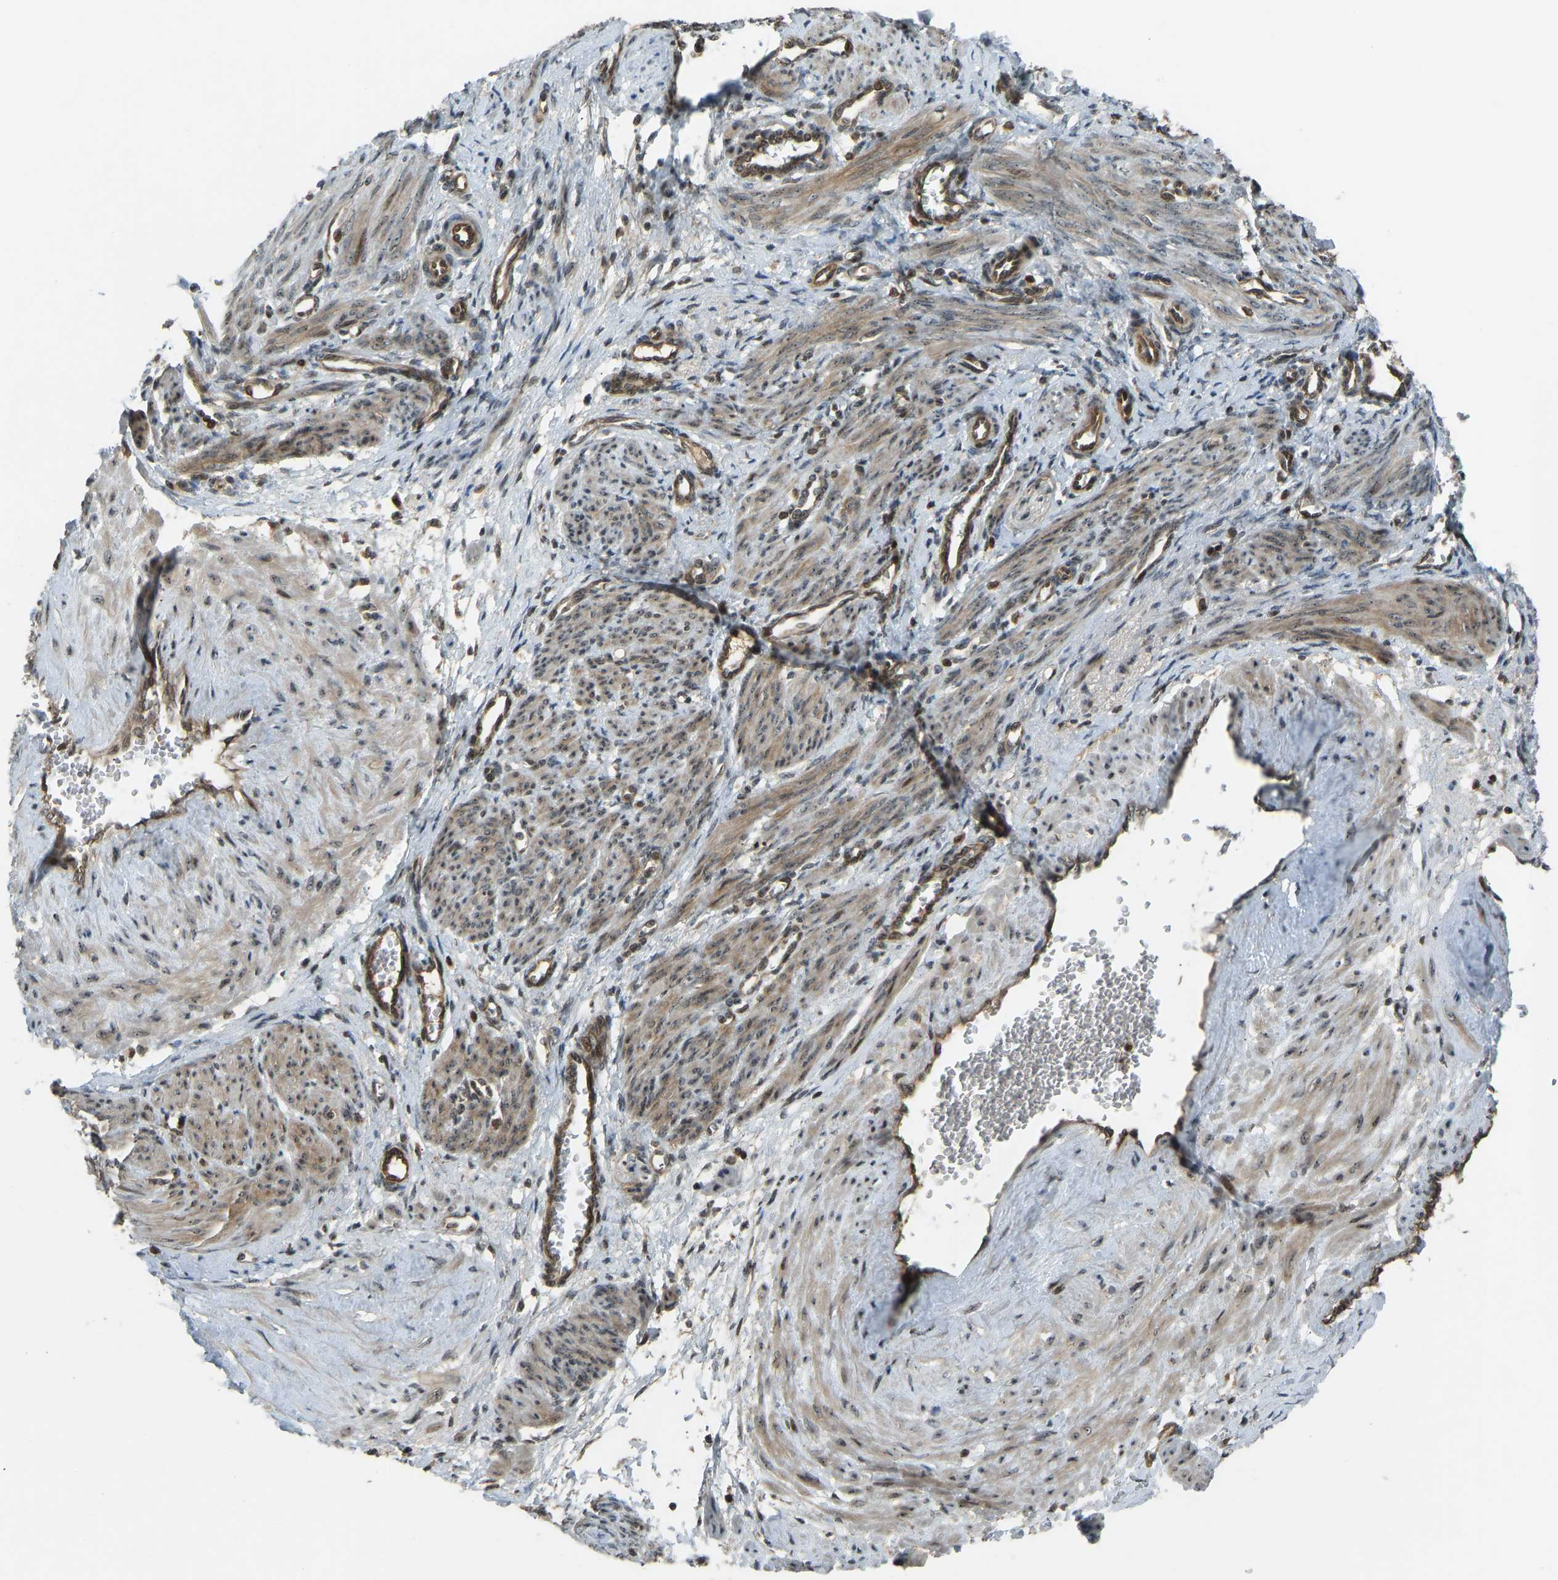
{"staining": {"intensity": "moderate", "quantity": ">75%", "location": "cytoplasmic/membranous,nuclear"}, "tissue": "smooth muscle", "cell_type": "Smooth muscle cells", "image_type": "normal", "snomed": [{"axis": "morphology", "description": "Normal tissue, NOS"}, {"axis": "topography", "description": "Endometrium"}], "caption": "IHC (DAB (3,3'-diaminobenzidine)) staining of unremarkable human smooth muscle reveals moderate cytoplasmic/membranous,nuclear protein expression in approximately >75% of smooth muscle cells.", "gene": "SVOPL", "patient": {"sex": "female", "age": 33}}